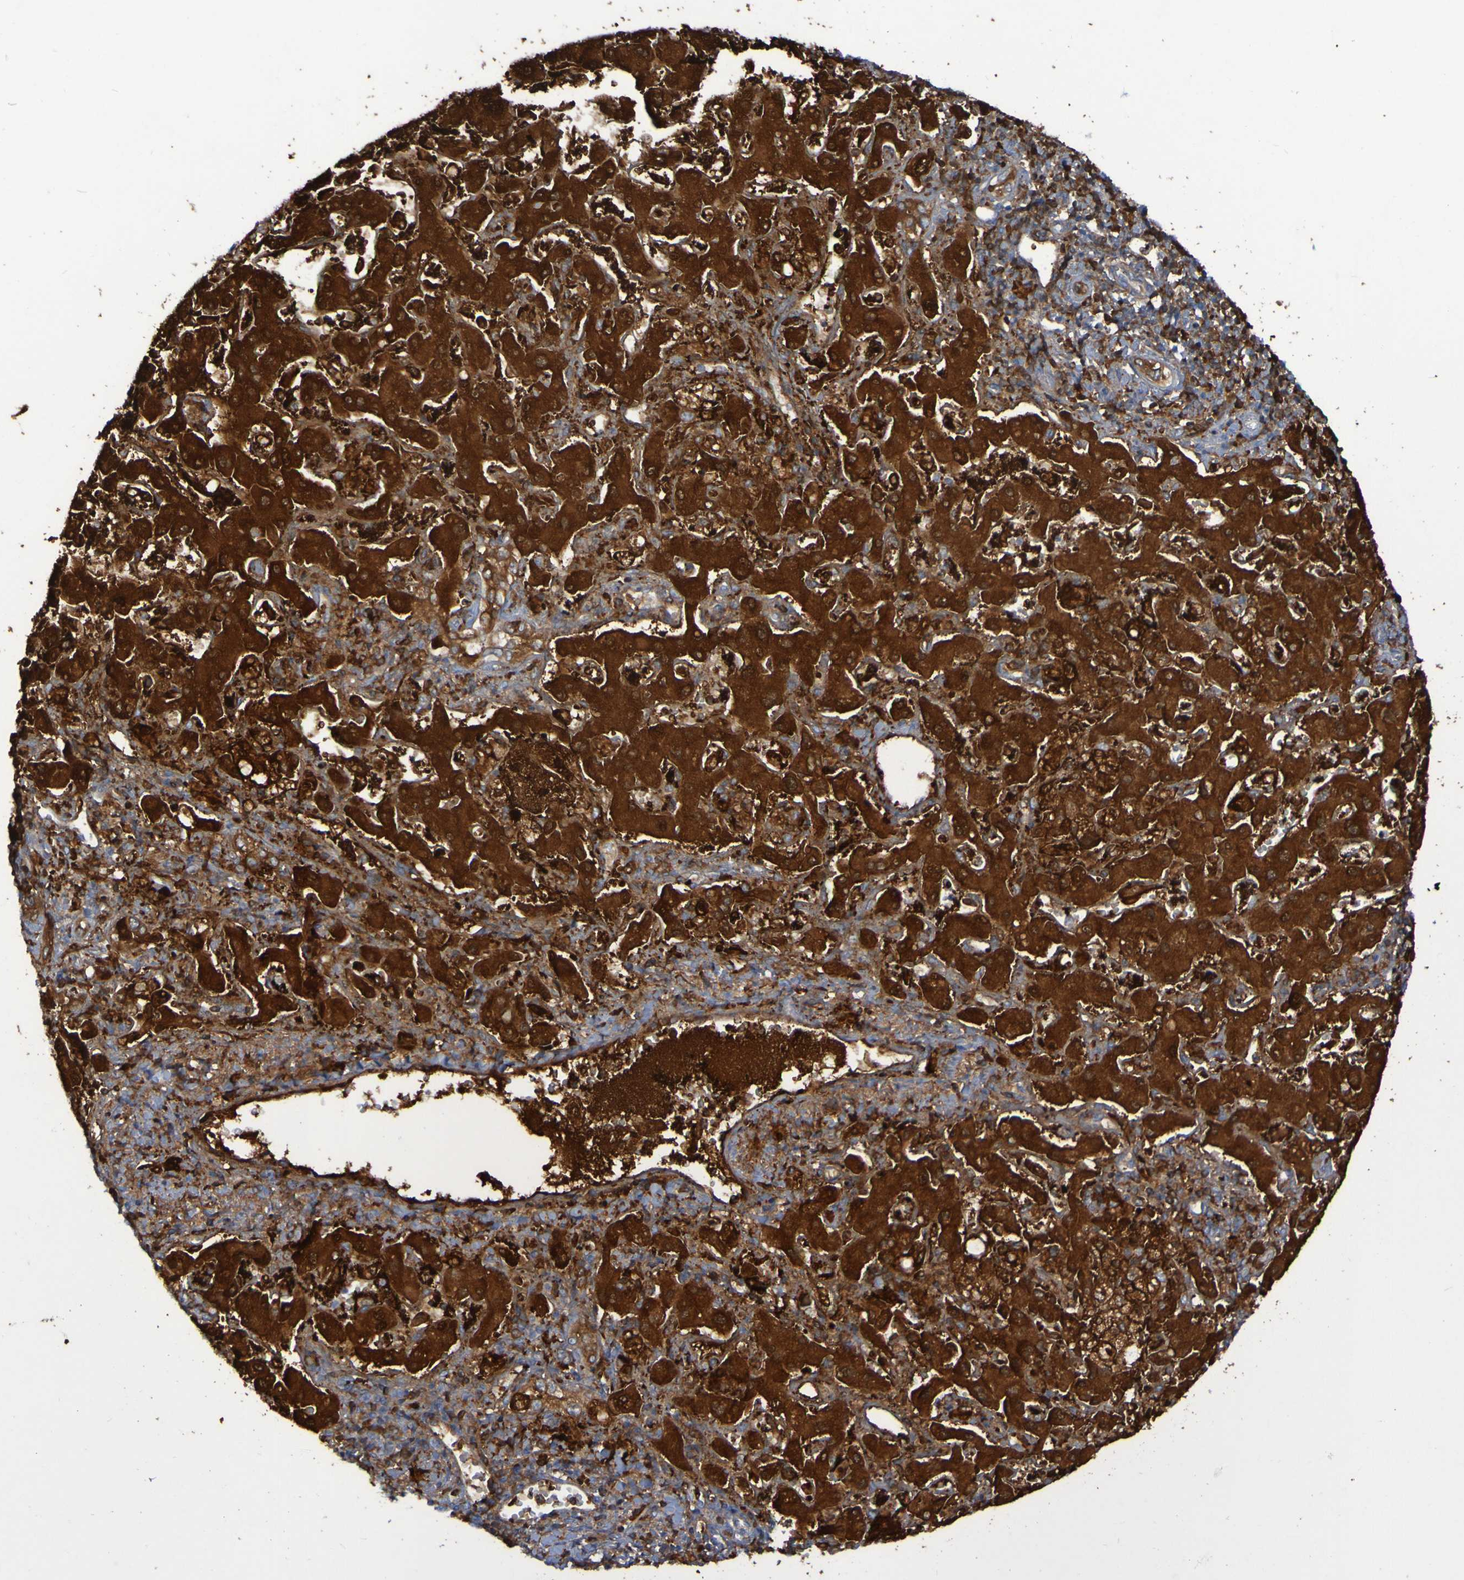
{"staining": {"intensity": "strong", "quantity": ">75%", "location": "cytoplasmic/membranous"}, "tissue": "liver cancer", "cell_type": "Tumor cells", "image_type": "cancer", "snomed": [{"axis": "morphology", "description": "Cholangiocarcinoma"}, {"axis": "topography", "description": "Liver"}], "caption": "DAB (3,3'-diaminobenzidine) immunohistochemical staining of human liver cancer (cholangiocarcinoma) shows strong cytoplasmic/membranous protein expression in approximately >75% of tumor cells.", "gene": "MPPE1", "patient": {"sex": "male", "age": 50}}